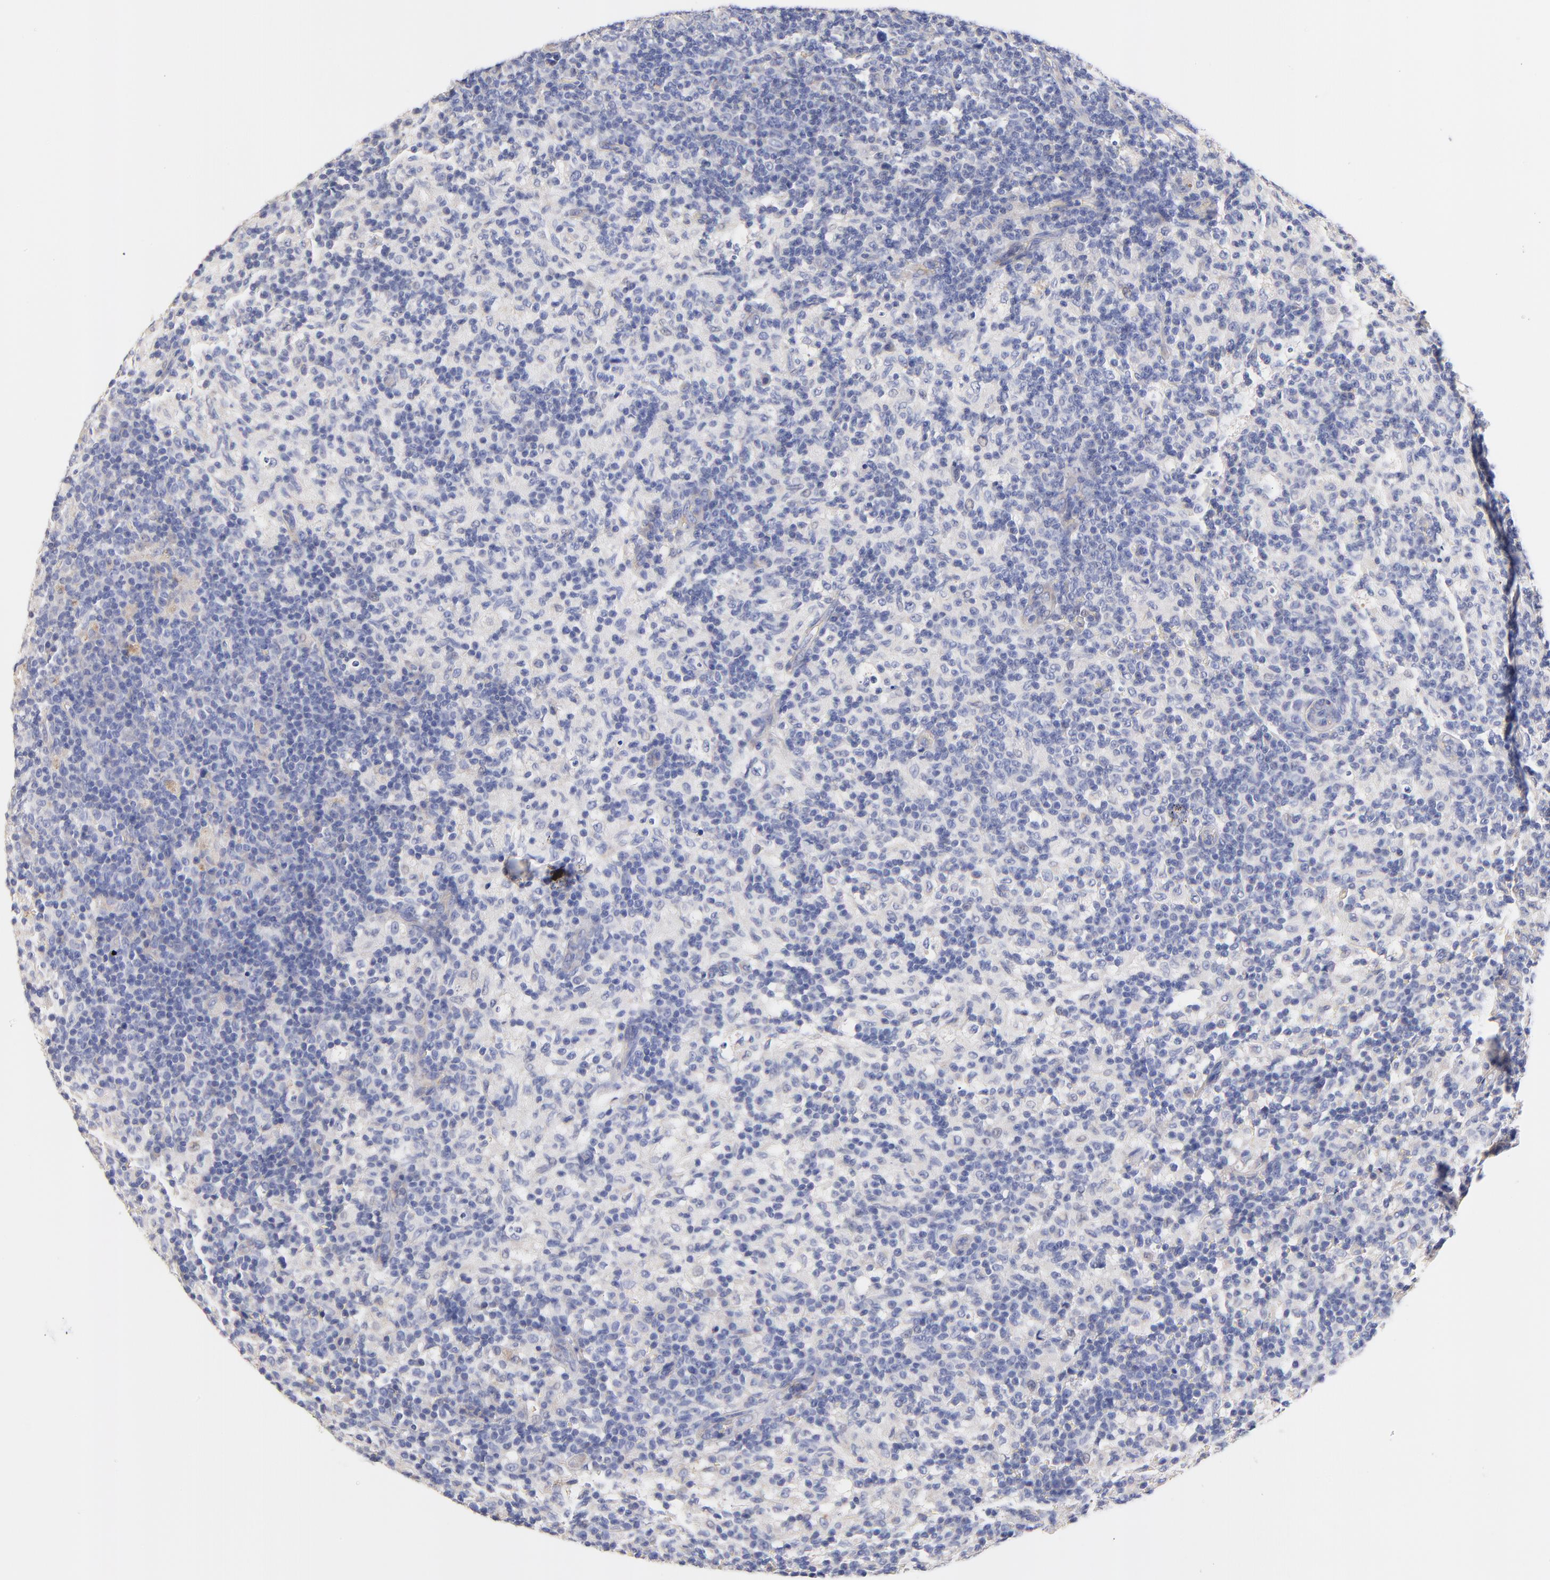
{"staining": {"intensity": "negative", "quantity": "none", "location": "none"}, "tissue": "lymph node", "cell_type": "Germinal center cells", "image_type": "normal", "snomed": [{"axis": "morphology", "description": "Normal tissue, NOS"}, {"axis": "morphology", "description": "Inflammation, NOS"}, {"axis": "topography", "description": "Lymph node"}], "caption": "There is no significant staining in germinal center cells of lymph node. (Immunohistochemistry, brightfield microscopy, high magnification).", "gene": "HS3ST1", "patient": {"sex": "male", "age": 55}}